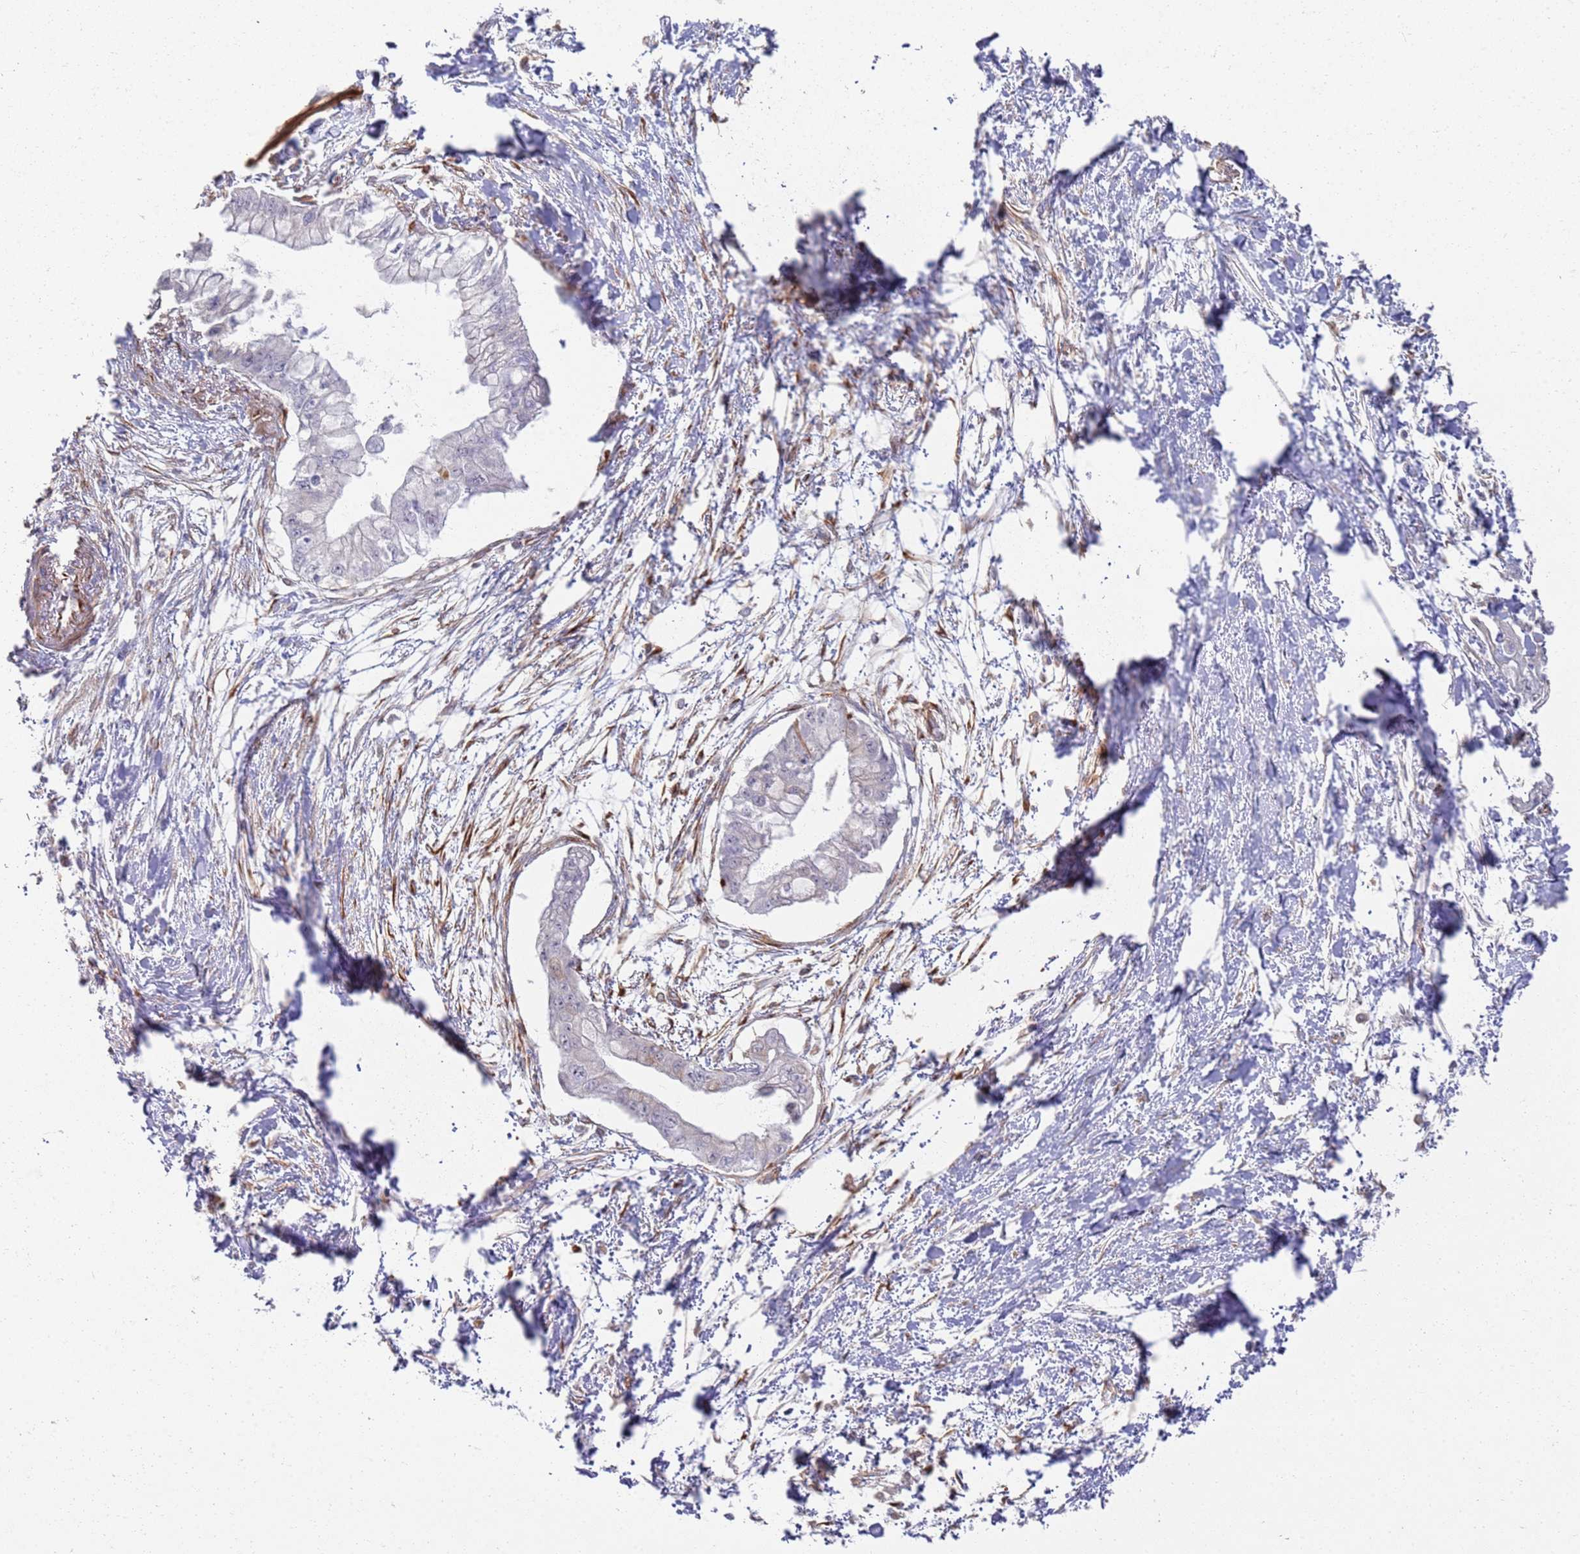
{"staining": {"intensity": "negative", "quantity": "none", "location": "none"}, "tissue": "pancreatic cancer", "cell_type": "Tumor cells", "image_type": "cancer", "snomed": [{"axis": "morphology", "description": "Adenocarcinoma, NOS"}, {"axis": "topography", "description": "Pancreas"}], "caption": "An immunohistochemistry histopathology image of adenocarcinoma (pancreatic) is shown. There is no staining in tumor cells of adenocarcinoma (pancreatic).", "gene": "PHF21A", "patient": {"sex": "male", "age": 48}}